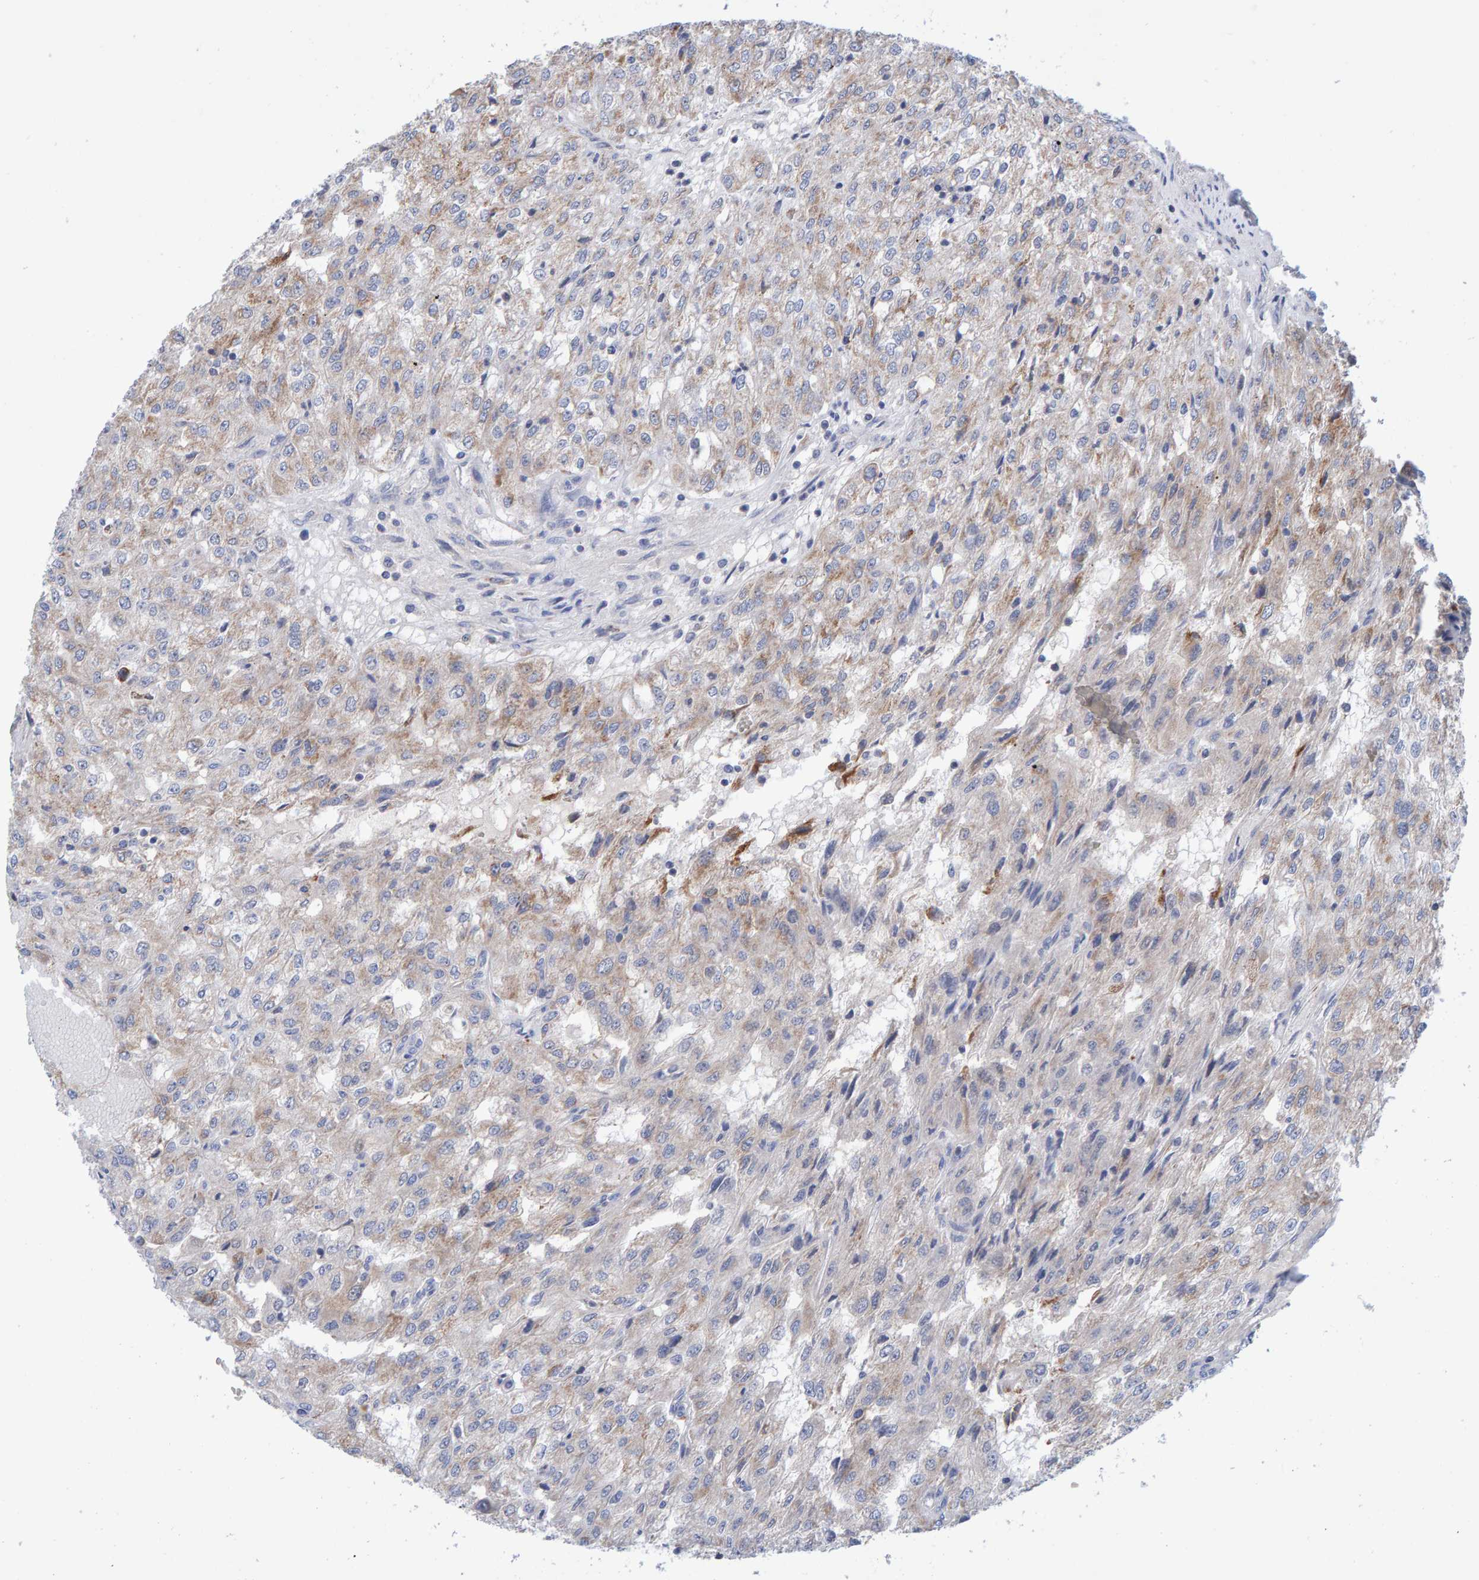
{"staining": {"intensity": "weak", "quantity": ">75%", "location": "cytoplasmic/membranous"}, "tissue": "renal cancer", "cell_type": "Tumor cells", "image_type": "cancer", "snomed": [{"axis": "morphology", "description": "Adenocarcinoma, NOS"}, {"axis": "topography", "description": "Kidney"}], "caption": "Human renal cancer (adenocarcinoma) stained with a protein marker shows weak staining in tumor cells.", "gene": "EFR3A", "patient": {"sex": "female", "age": 54}}